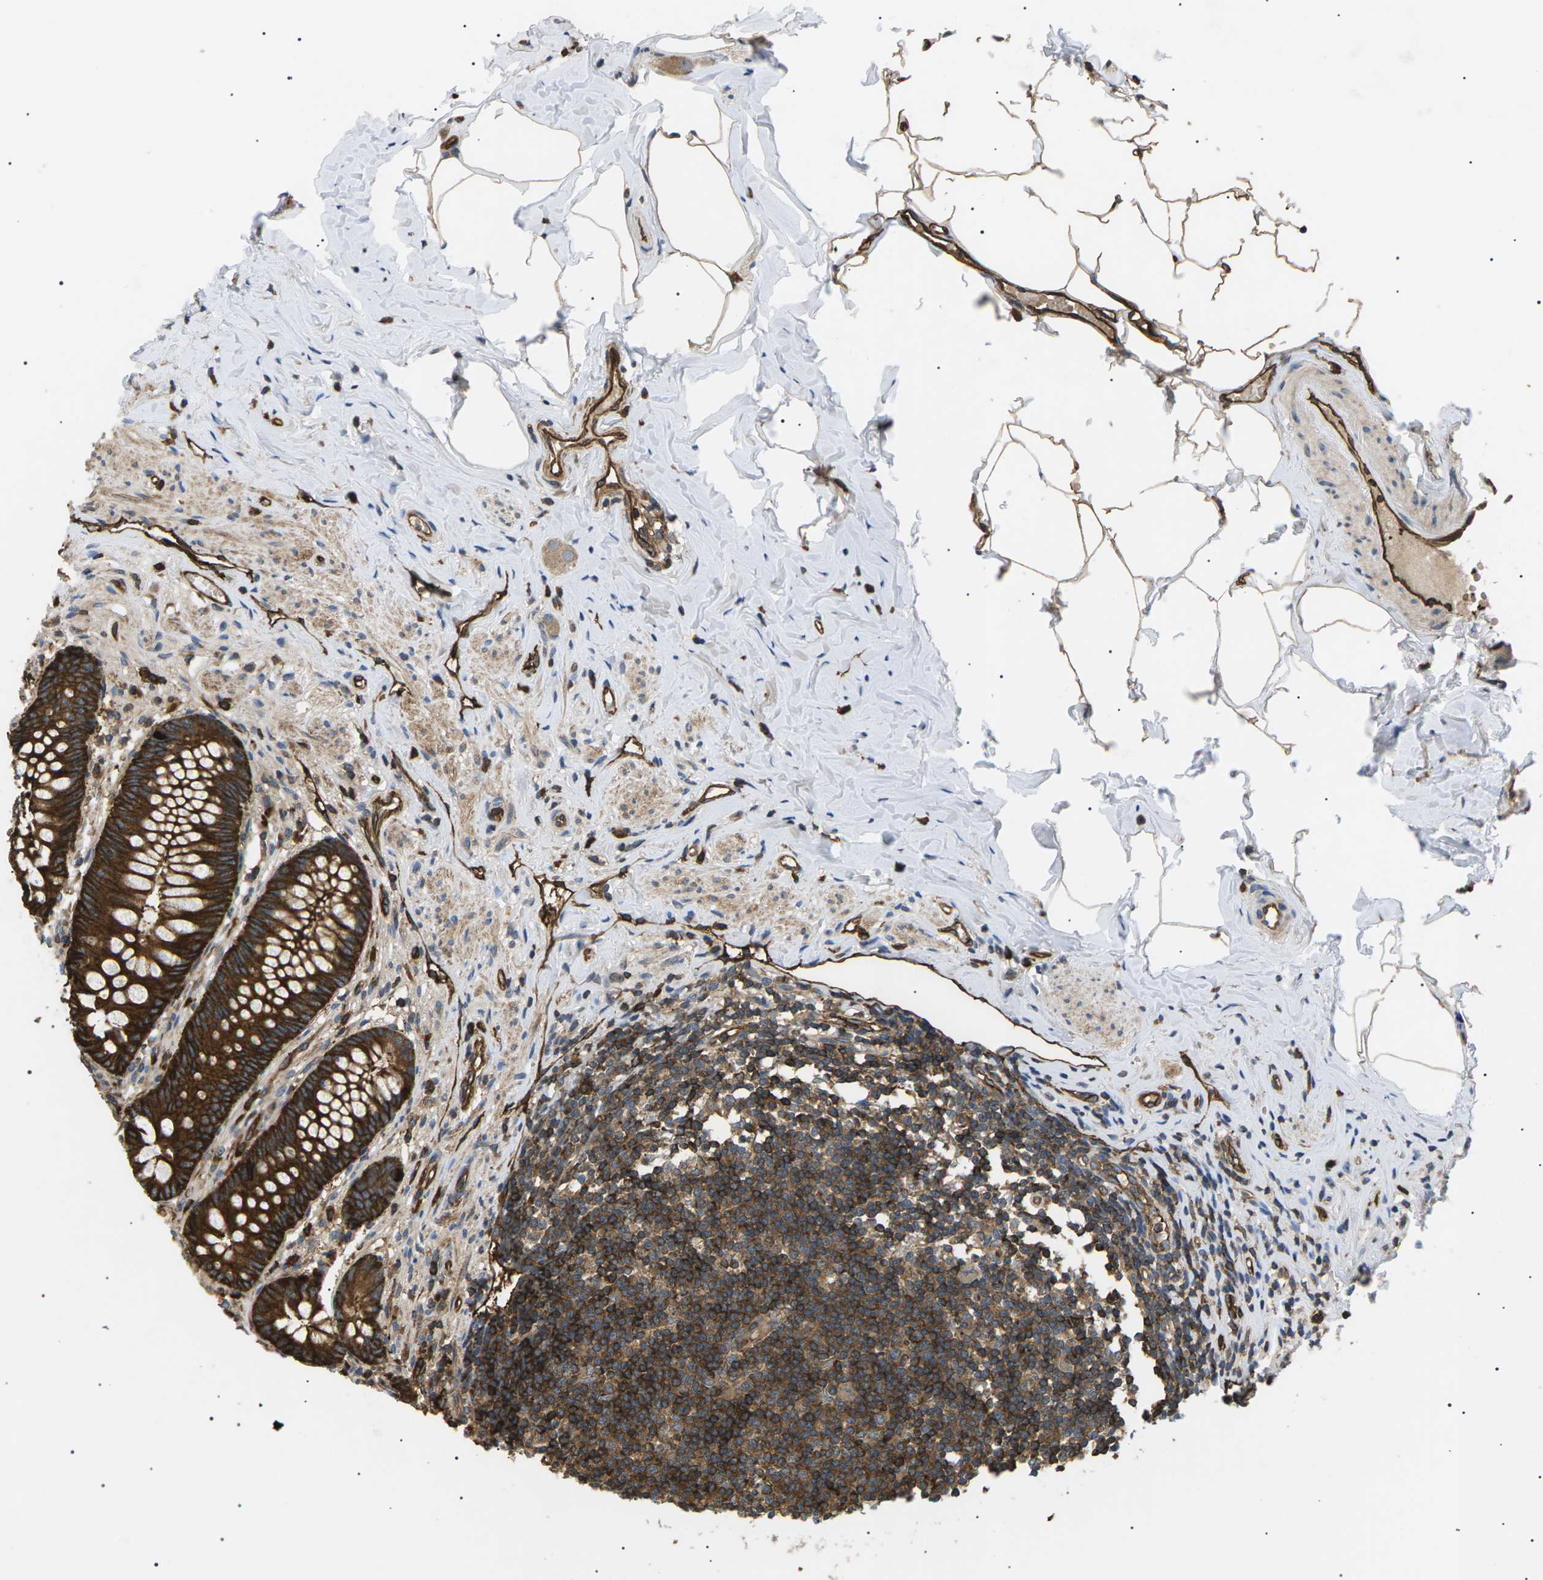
{"staining": {"intensity": "strong", "quantity": ">75%", "location": "cytoplasmic/membranous"}, "tissue": "appendix", "cell_type": "Glandular cells", "image_type": "normal", "snomed": [{"axis": "morphology", "description": "Normal tissue, NOS"}, {"axis": "topography", "description": "Appendix"}], "caption": "A micrograph of appendix stained for a protein demonstrates strong cytoplasmic/membranous brown staining in glandular cells. (DAB = brown stain, brightfield microscopy at high magnification).", "gene": "TMTC4", "patient": {"sex": "male", "age": 56}}